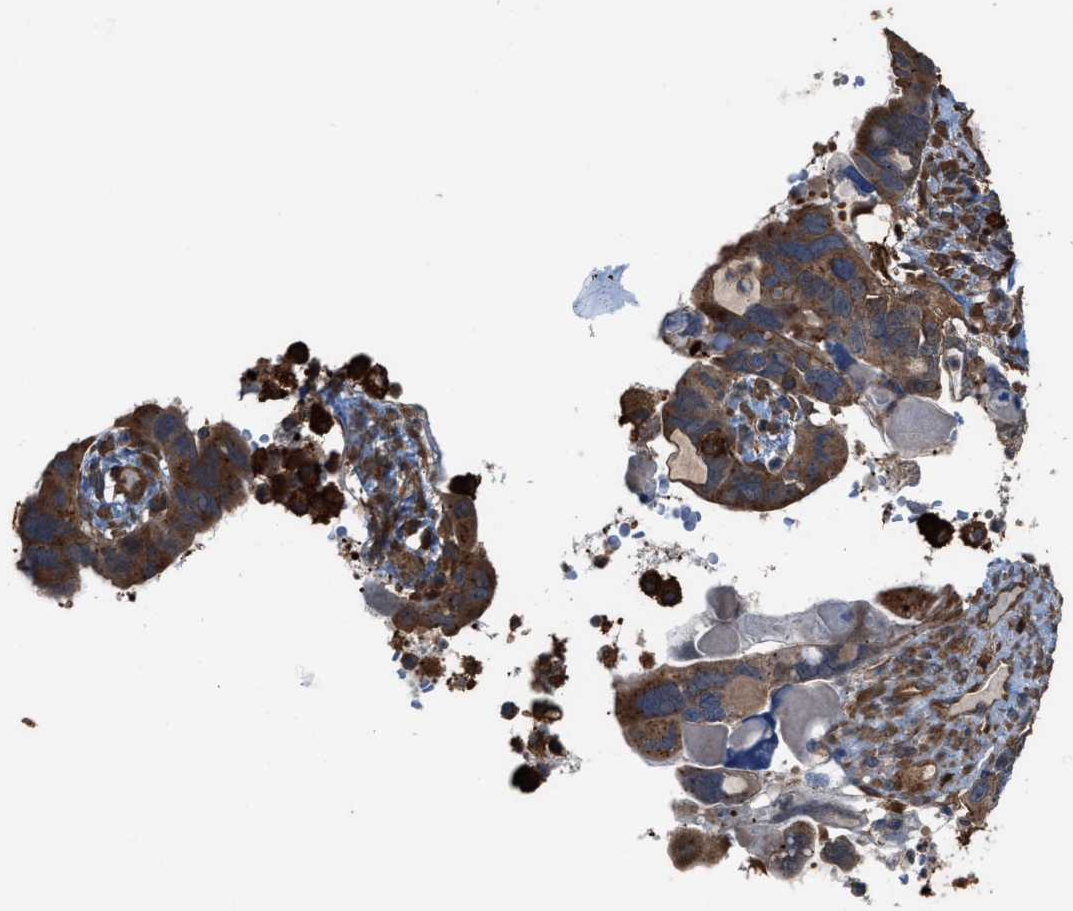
{"staining": {"intensity": "strong", "quantity": ">75%", "location": "cytoplasmic/membranous"}, "tissue": "ovarian cancer", "cell_type": "Tumor cells", "image_type": "cancer", "snomed": [{"axis": "morphology", "description": "Cystadenocarcinoma, serous, NOS"}, {"axis": "topography", "description": "Ovary"}], "caption": "Tumor cells reveal strong cytoplasmic/membranous positivity in about >75% of cells in serous cystadenocarcinoma (ovarian).", "gene": "ATIC", "patient": {"sex": "female", "age": 79}}